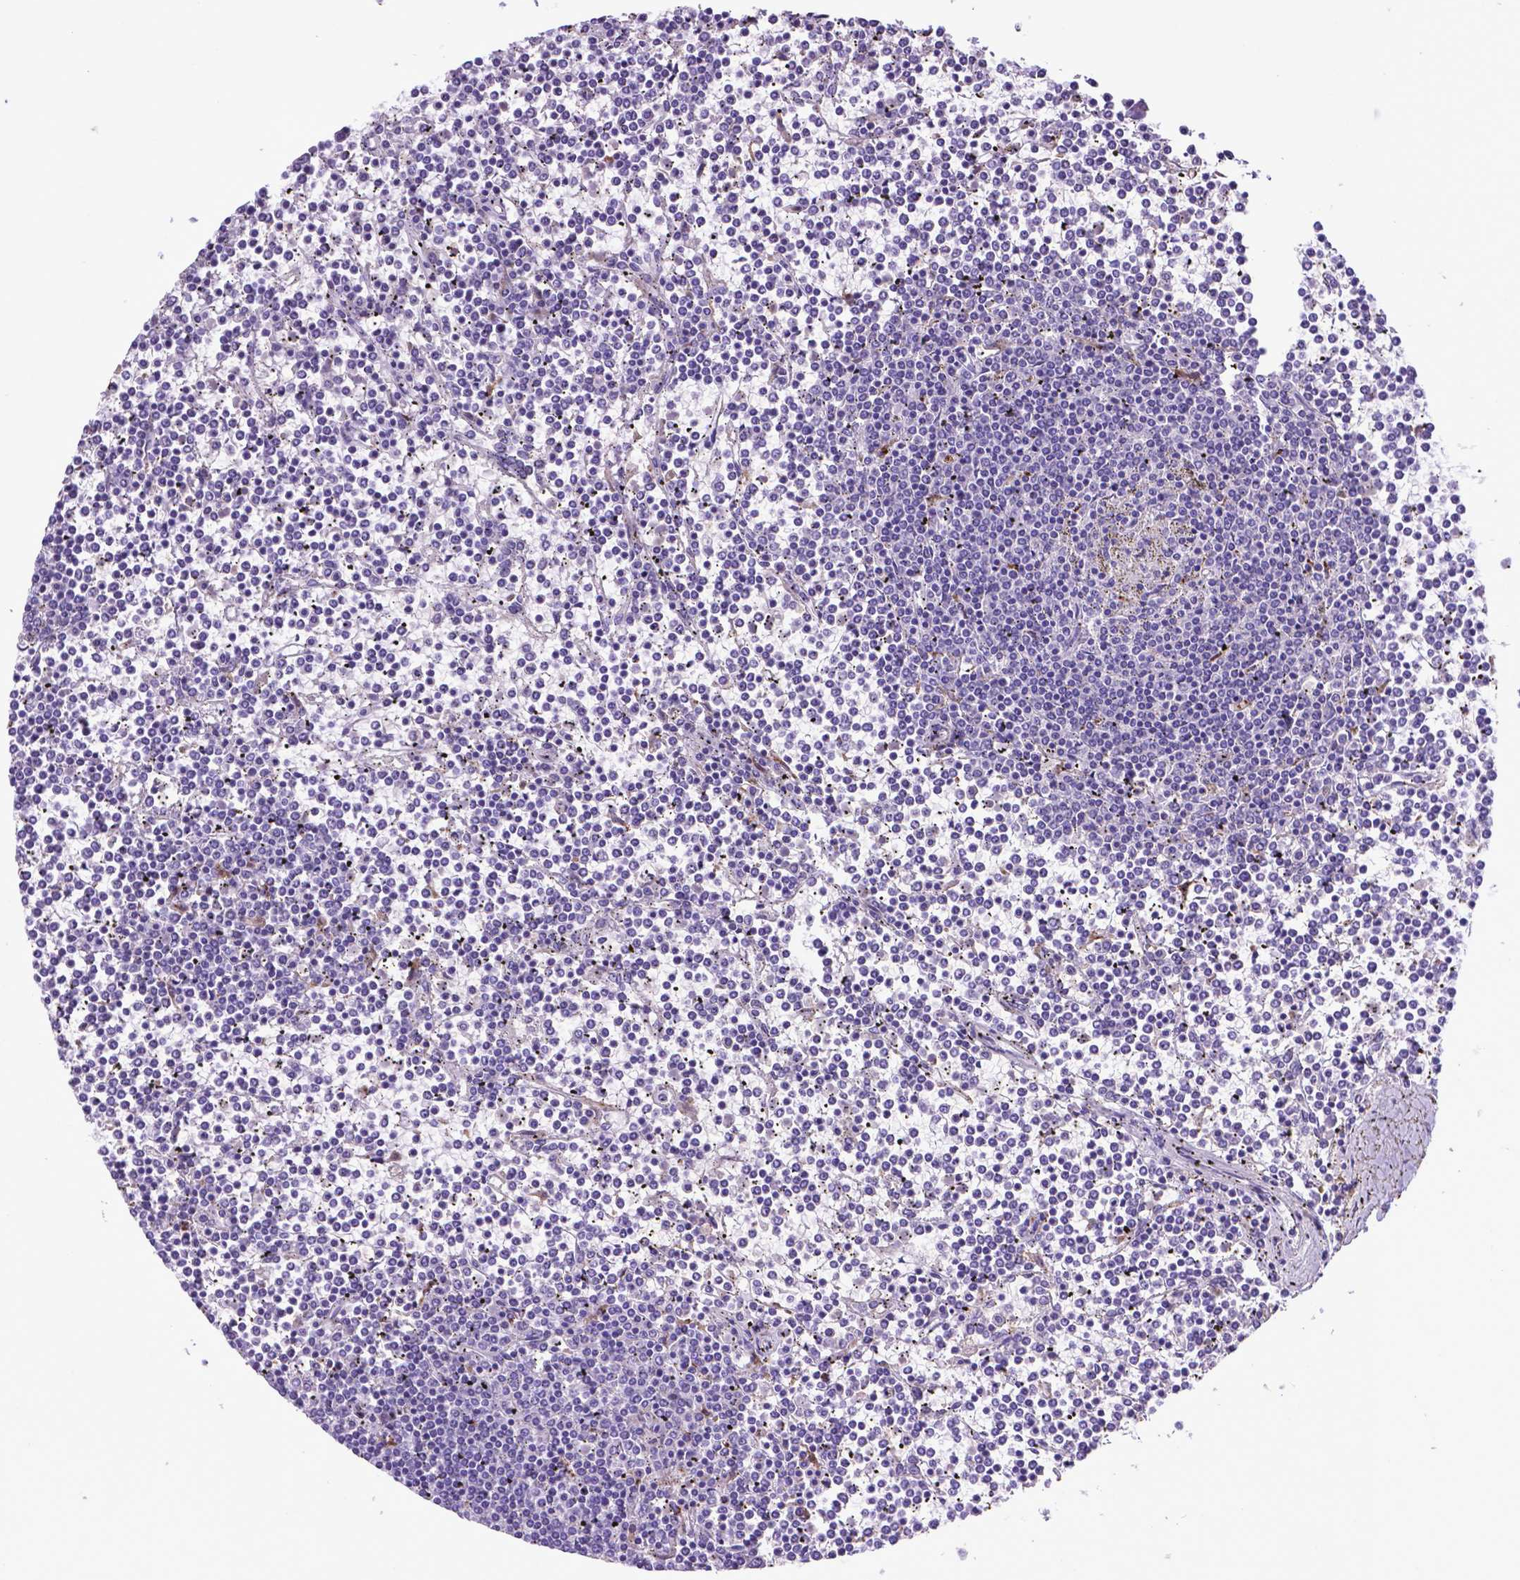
{"staining": {"intensity": "negative", "quantity": "none", "location": "none"}, "tissue": "lymphoma", "cell_type": "Tumor cells", "image_type": "cancer", "snomed": [{"axis": "morphology", "description": "Malignant lymphoma, non-Hodgkin's type, Low grade"}, {"axis": "topography", "description": "Spleen"}], "caption": "Histopathology image shows no protein expression in tumor cells of malignant lymphoma, non-Hodgkin's type (low-grade) tissue.", "gene": "LZTR1", "patient": {"sex": "female", "age": 19}}